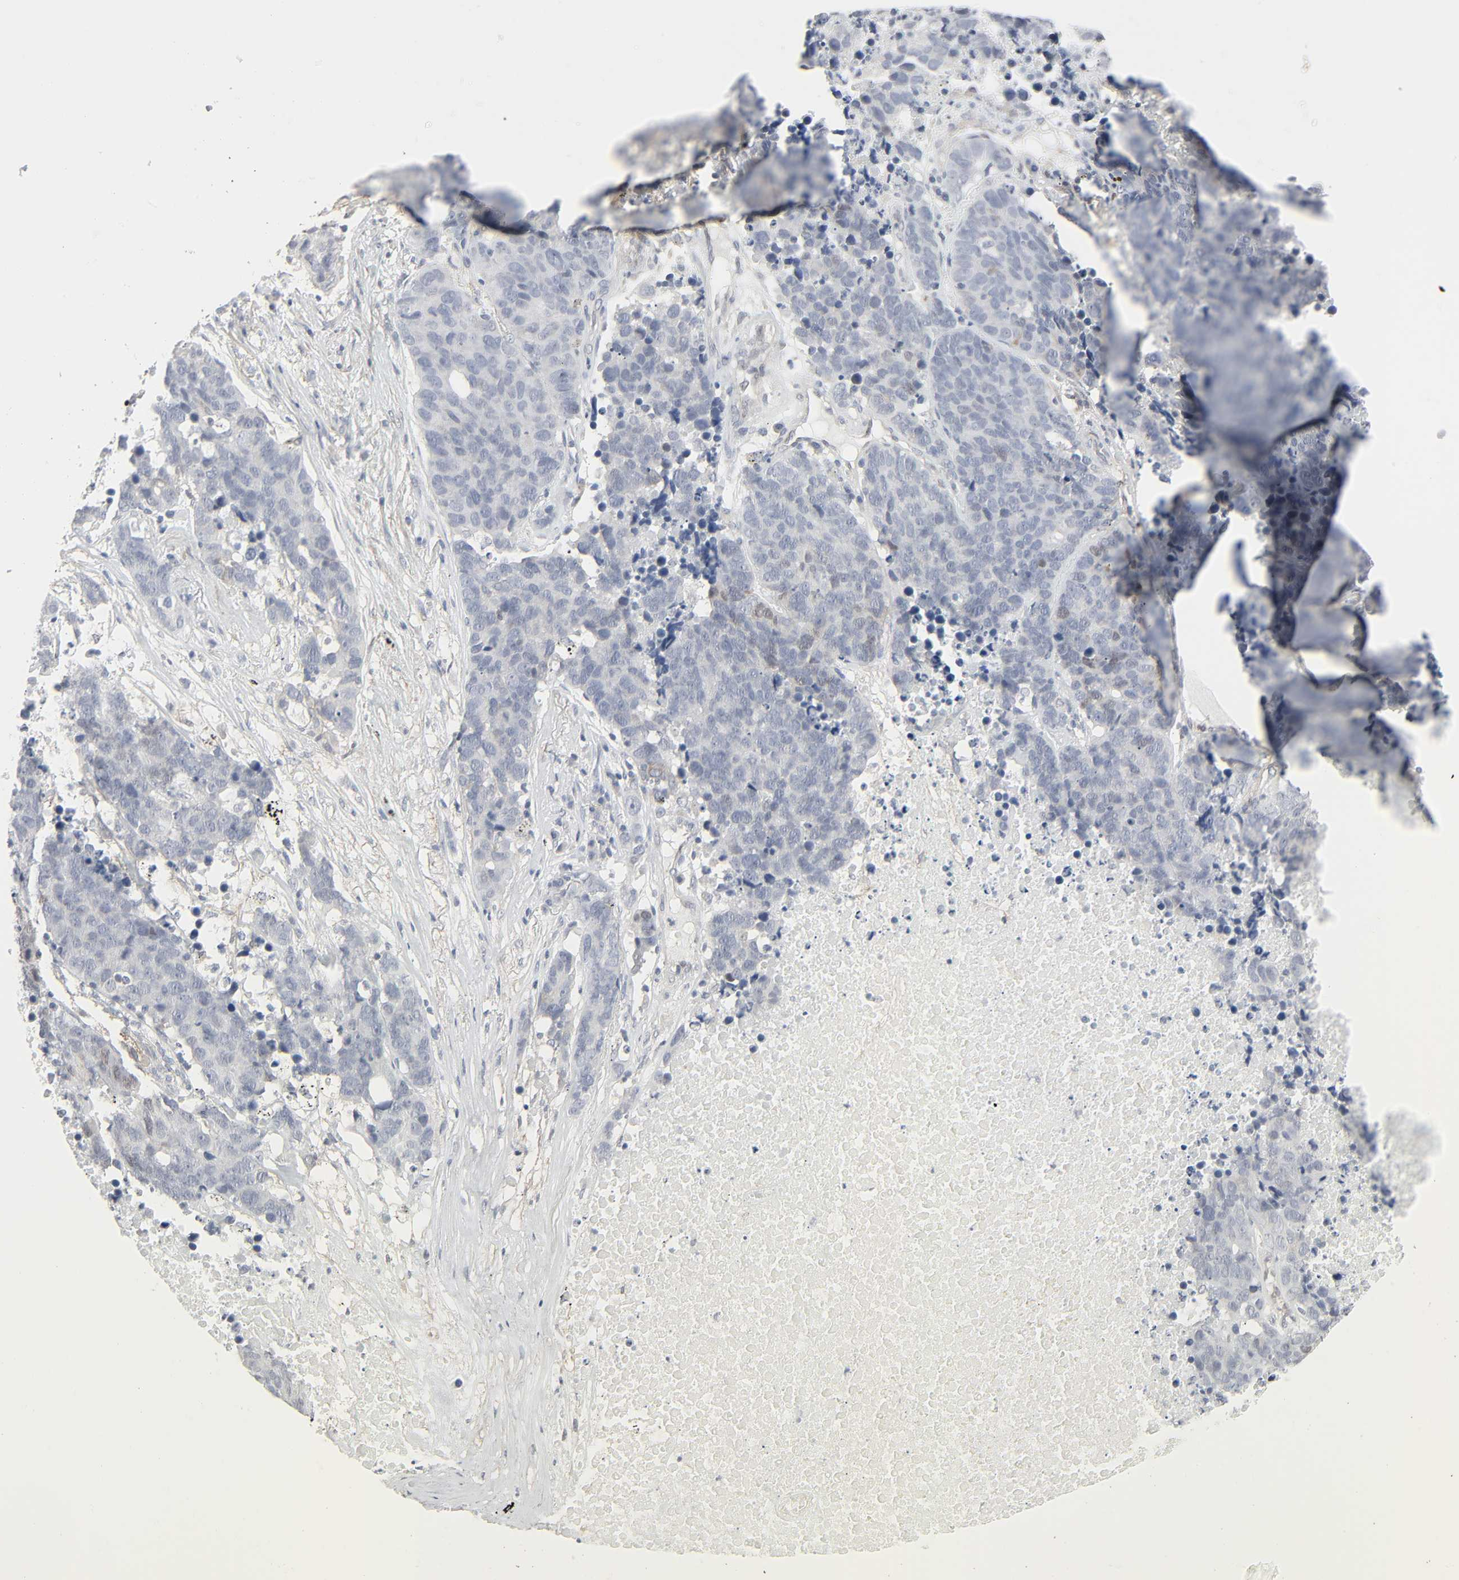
{"staining": {"intensity": "negative", "quantity": "none", "location": "none"}, "tissue": "lung cancer", "cell_type": "Tumor cells", "image_type": "cancer", "snomed": [{"axis": "morphology", "description": "Carcinoid, malignant, NOS"}, {"axis": "topography", "description": "Lung"}], "caption": "A micrograph of lung malignant carcinoid stained for a protein displays no brown staining in tumor cells.", "gene": "ZBTB16", "patient": {"sex": "male", "age": 60}}